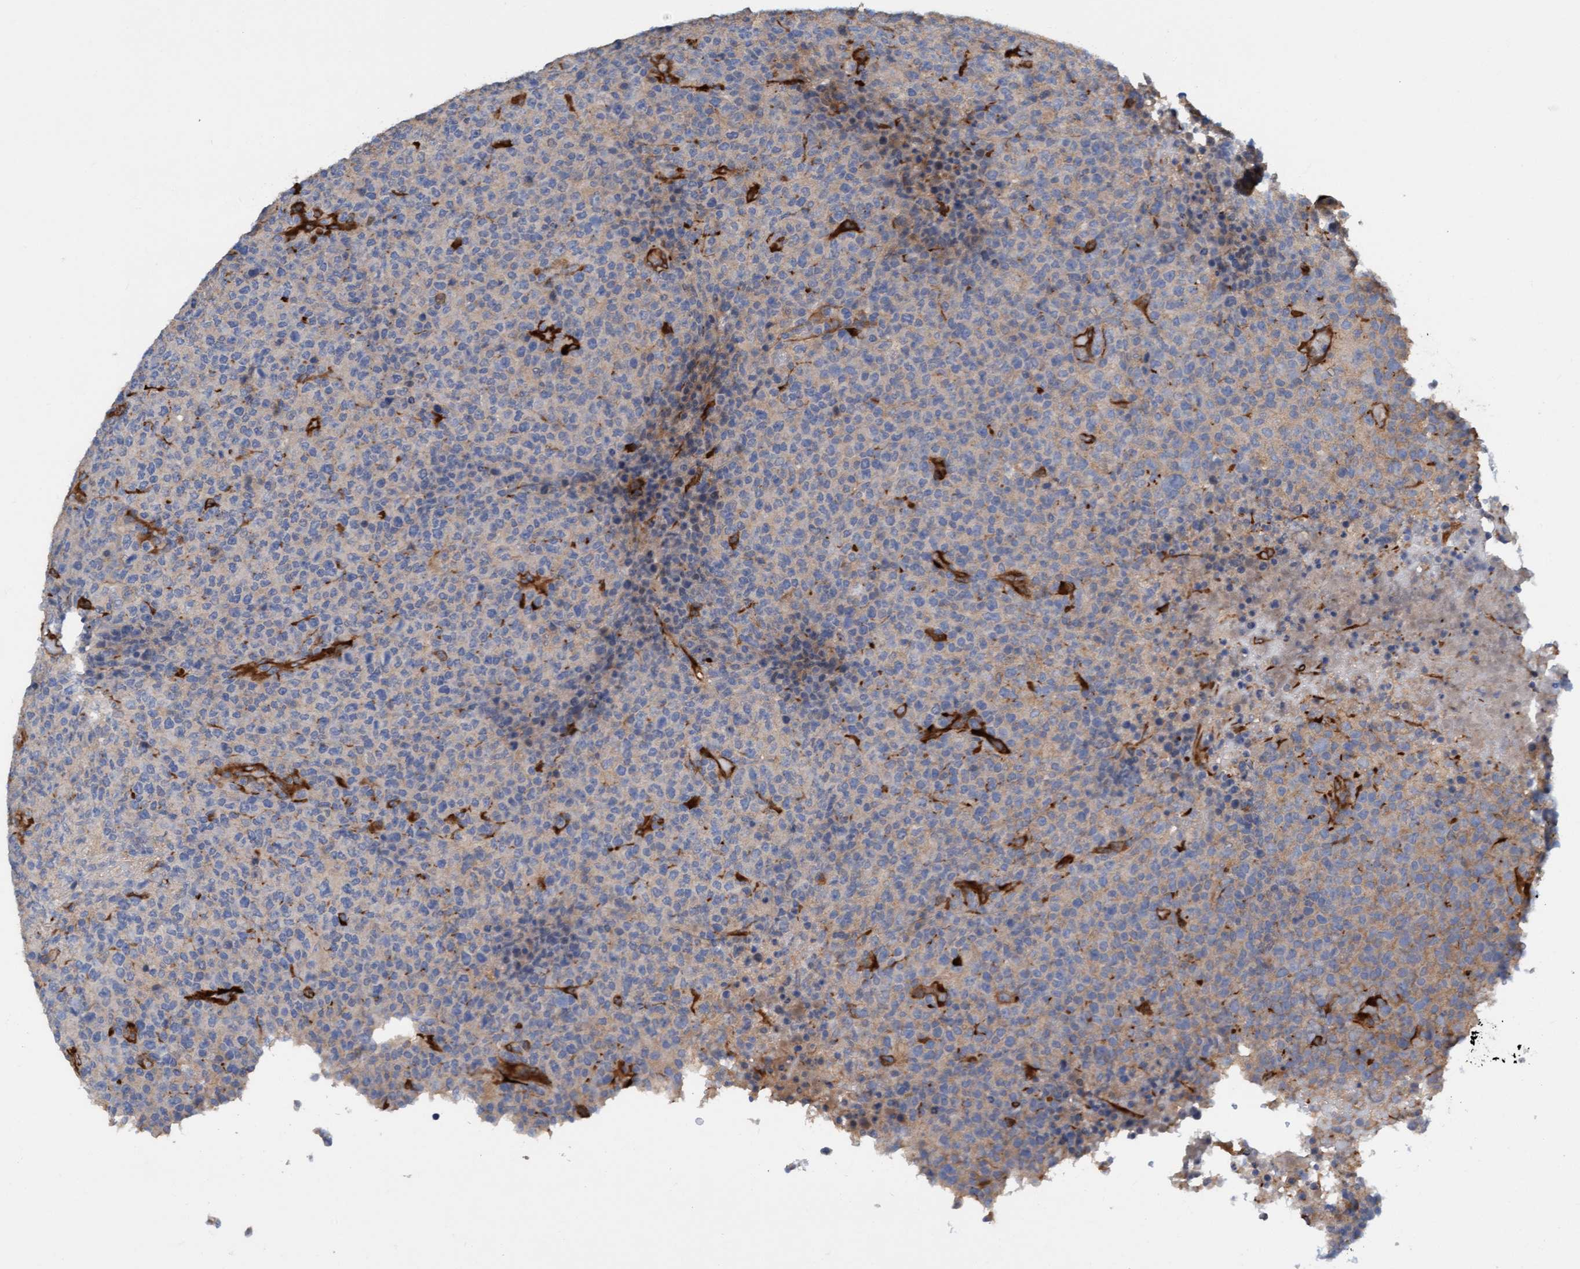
{"staining": {"intensity": "weak", "quantity": "<25%", "location": "cytoplasmic/membranous"}, "tissue": "lymphoma", "cell_type": "Tumor cells", "image_type": "cancer", "snomed": [{"axis": "morphology", "description": "Malignant lymphoma, non-Hodgkin's type, High grade"}, {"axis": "topography", "description": "Lymph node"}], "caption": "Tumor cells are negative for protein expression in human malignant lymphoma, non-Hodgkin's type (high-grade).", "gene": "FMNL3", "patient": {"sex": "male", "age": 13}}